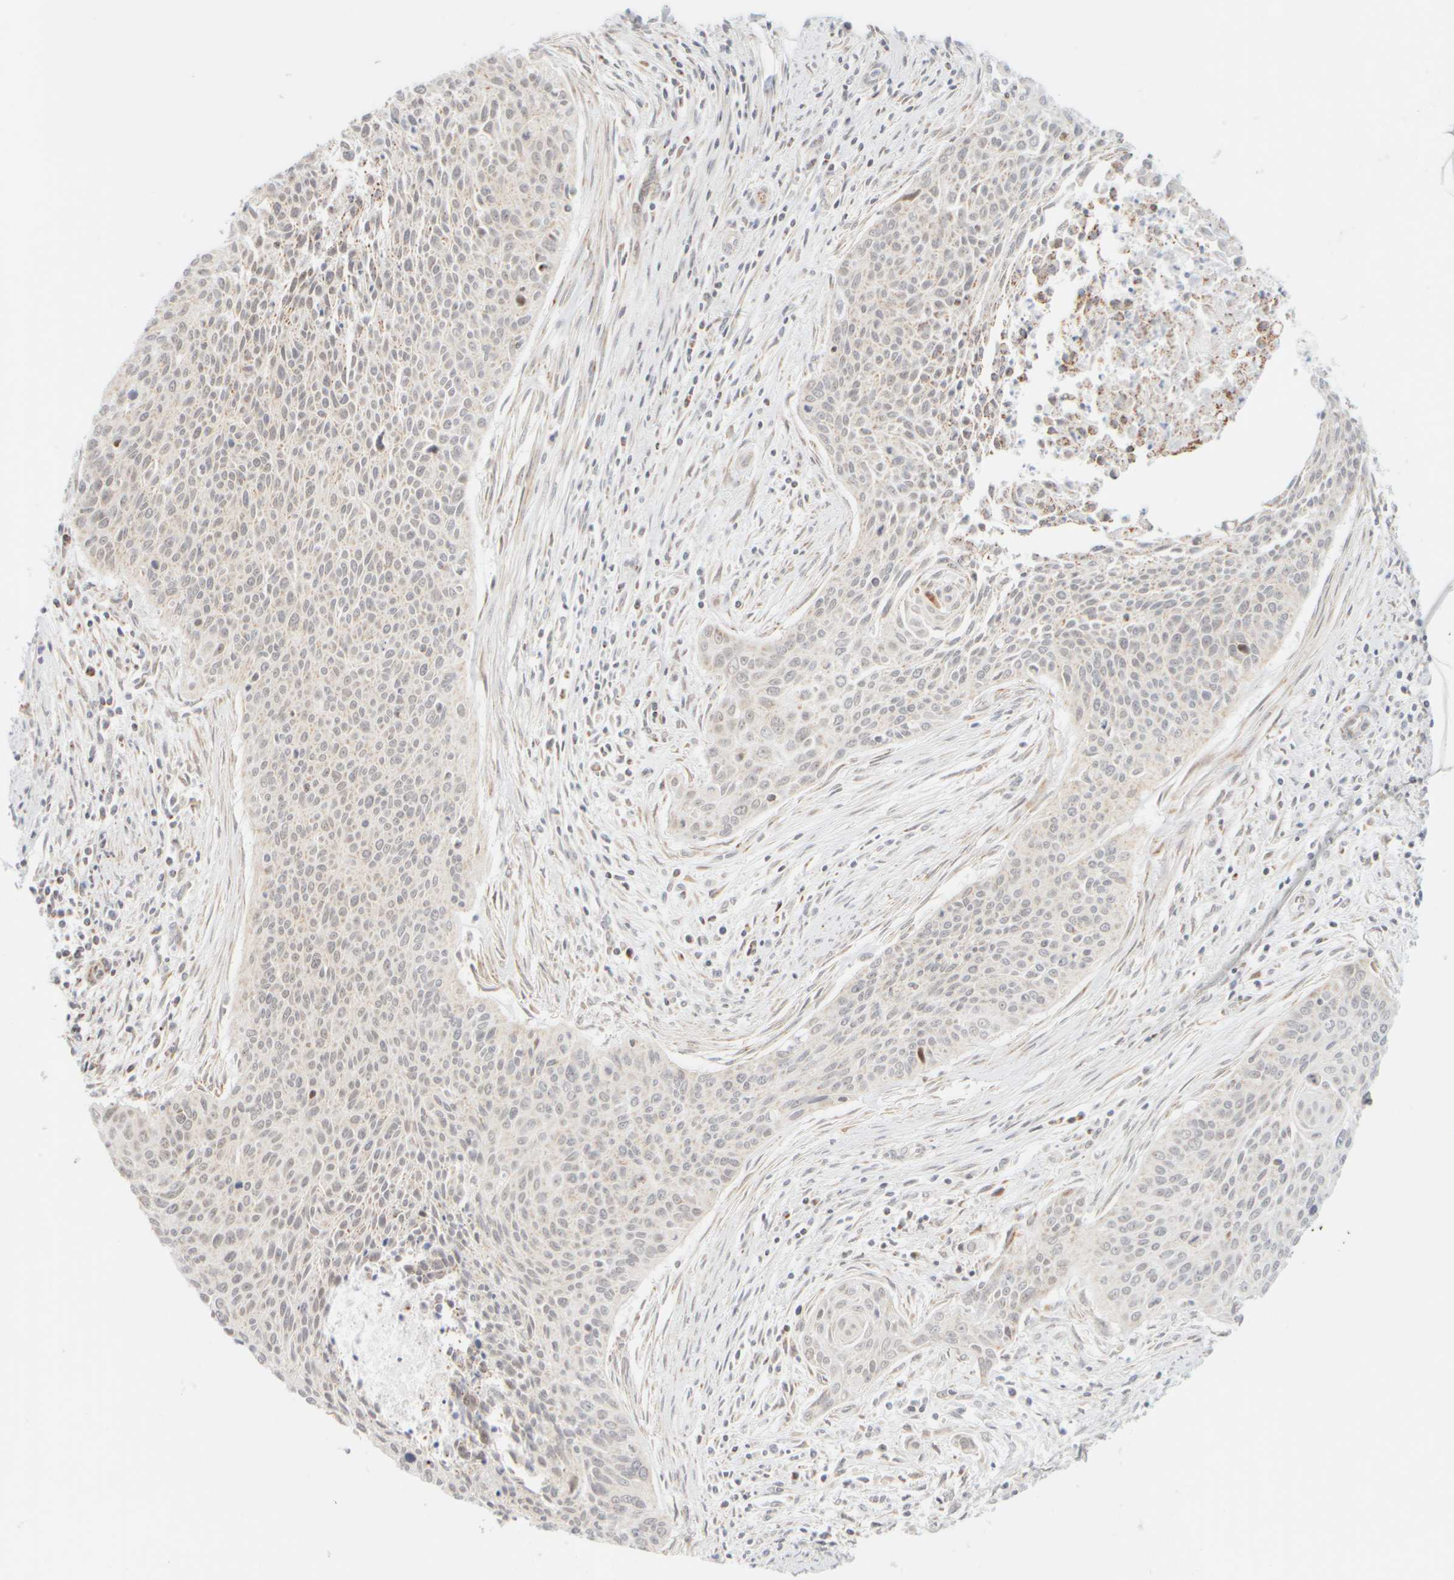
{"staining": {"intensity": "weak", "quantity": "<25%", "location": "cytoplasmic/membranous"}, "tissue": "cervical cancer", "cell_type": "Tumor cells", "image_type": "cancer", "snomed": [{"axis": "morphology", "description": "Squamous cell carcinoma, NOS"}, {"axis": "topography", "description": "Cervix"}], "caption": "A high-resolution histopathology image shows immunohistochemistry (IHC) staining of cervical squamous cell carcinoma, which reveals no significant positivity in tumor cells.", "gene": "PPM1K", "patient": {"sex": "female", "age": 55}}